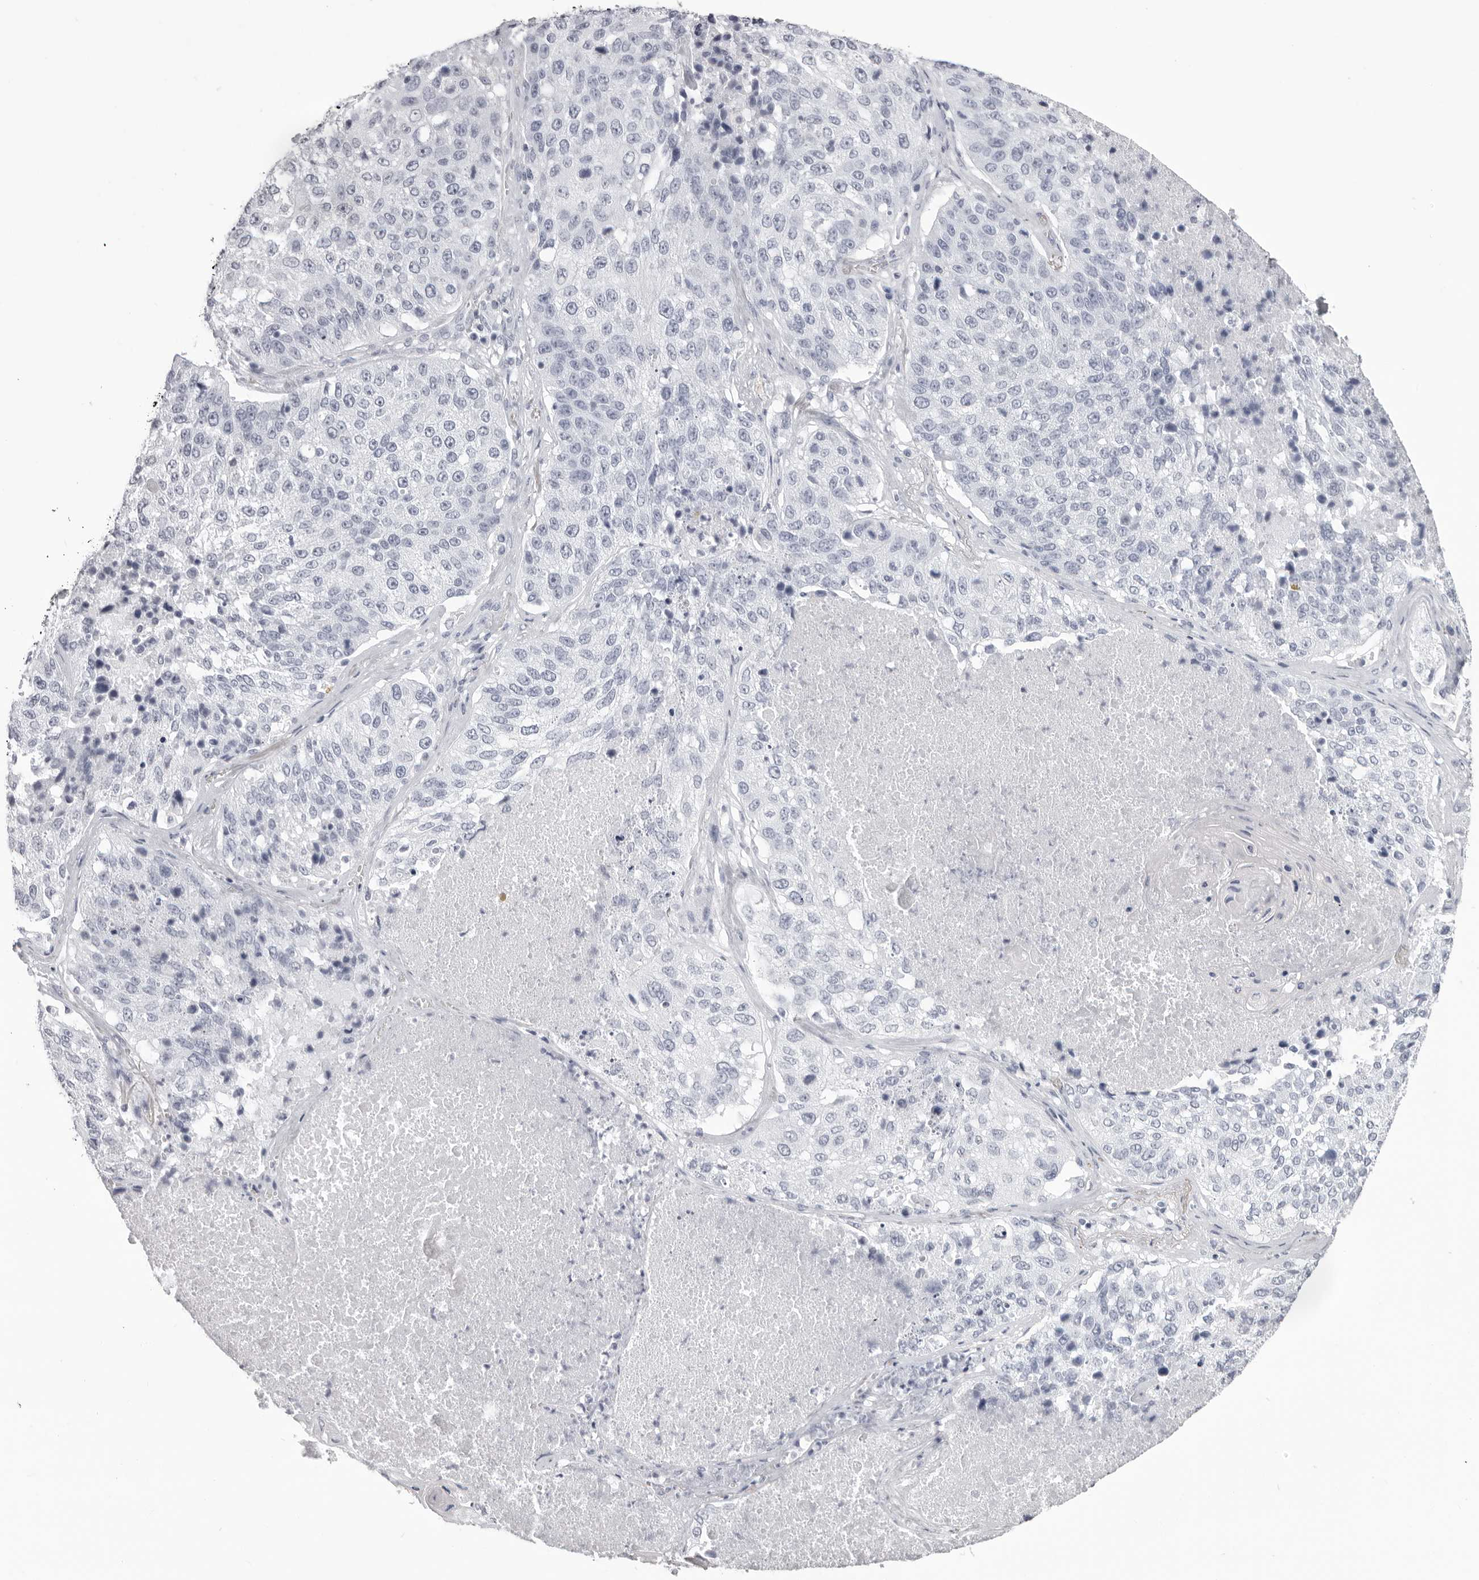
{"staining": {"intensity": "negative", "quantity": "none", "location": "none"}, "tissue": "lung cancer", "cell_type": "Tumor cells", "image_type": "cancer", "snomed": [{"axis": "morphology", "description": "Squamous cell carcinoma, NOS"}, {"axis": "topography", "description": "Lung"}], "caption": "A histopathology image of human lung cancer is negative for staining in tumor cells.", "gene": "CST1", "patient": {"sex": "male", "age": 61}}